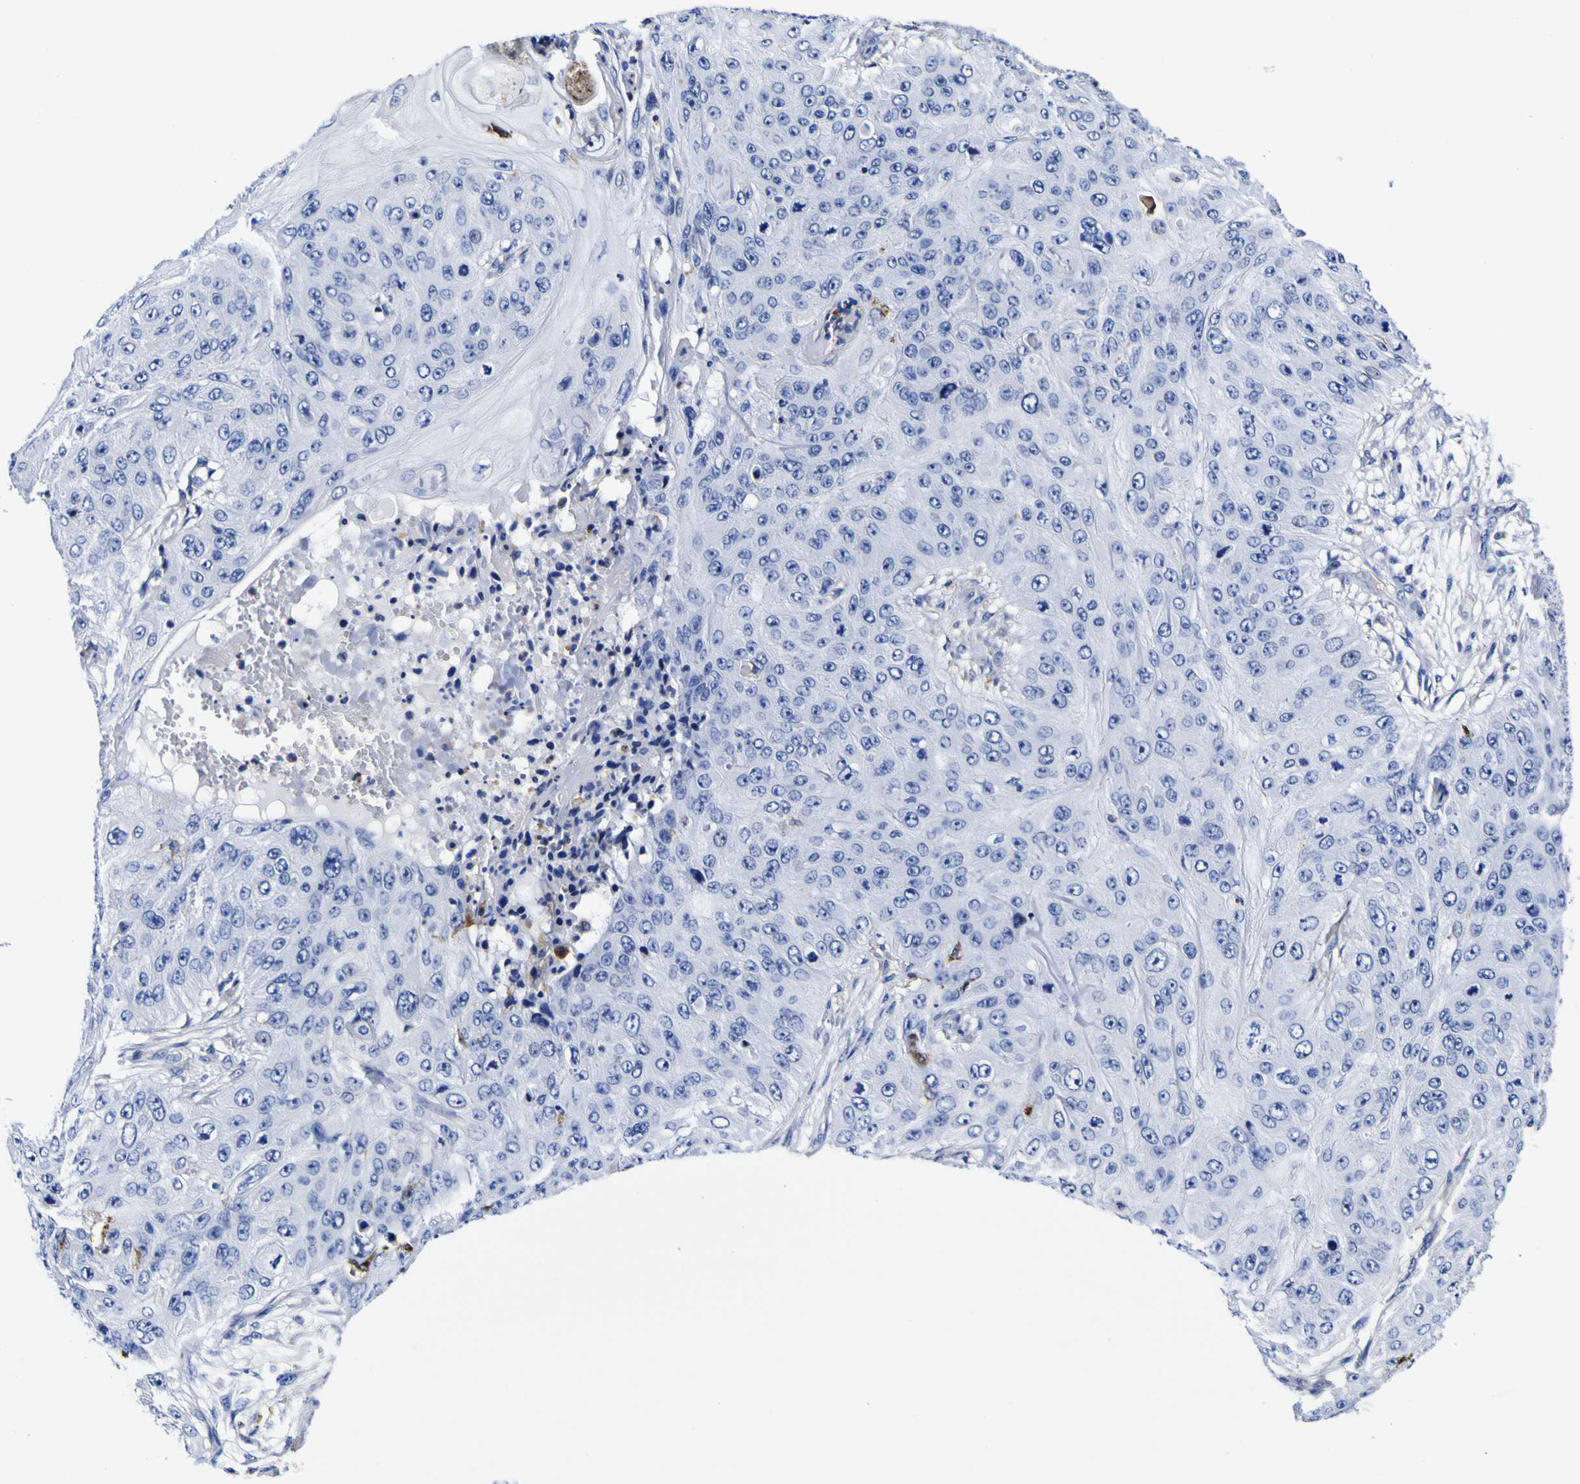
{"staining": {"intensity": "strong", "quantity": "<25%", "location": "cytoplasmic/membranous"}, "tissue": "skin cancer", "cell_type": "Tumor cells", "image_type": "cancer", "snomed": [{"axis": "morphology", "description": "Squamous cell carcinoma, NOS"}, {"axis": "topography", "description": "Skin"}], "caption": "Tumor cells reveal strong cytoplasmic/membranous staining in about <25% of cells in skin cancer (squamous cell carcinoma). Nuclei are stained in blue.", "gene": "HLA-DQA1", "patient": {"sex": "female", "age": 80}}